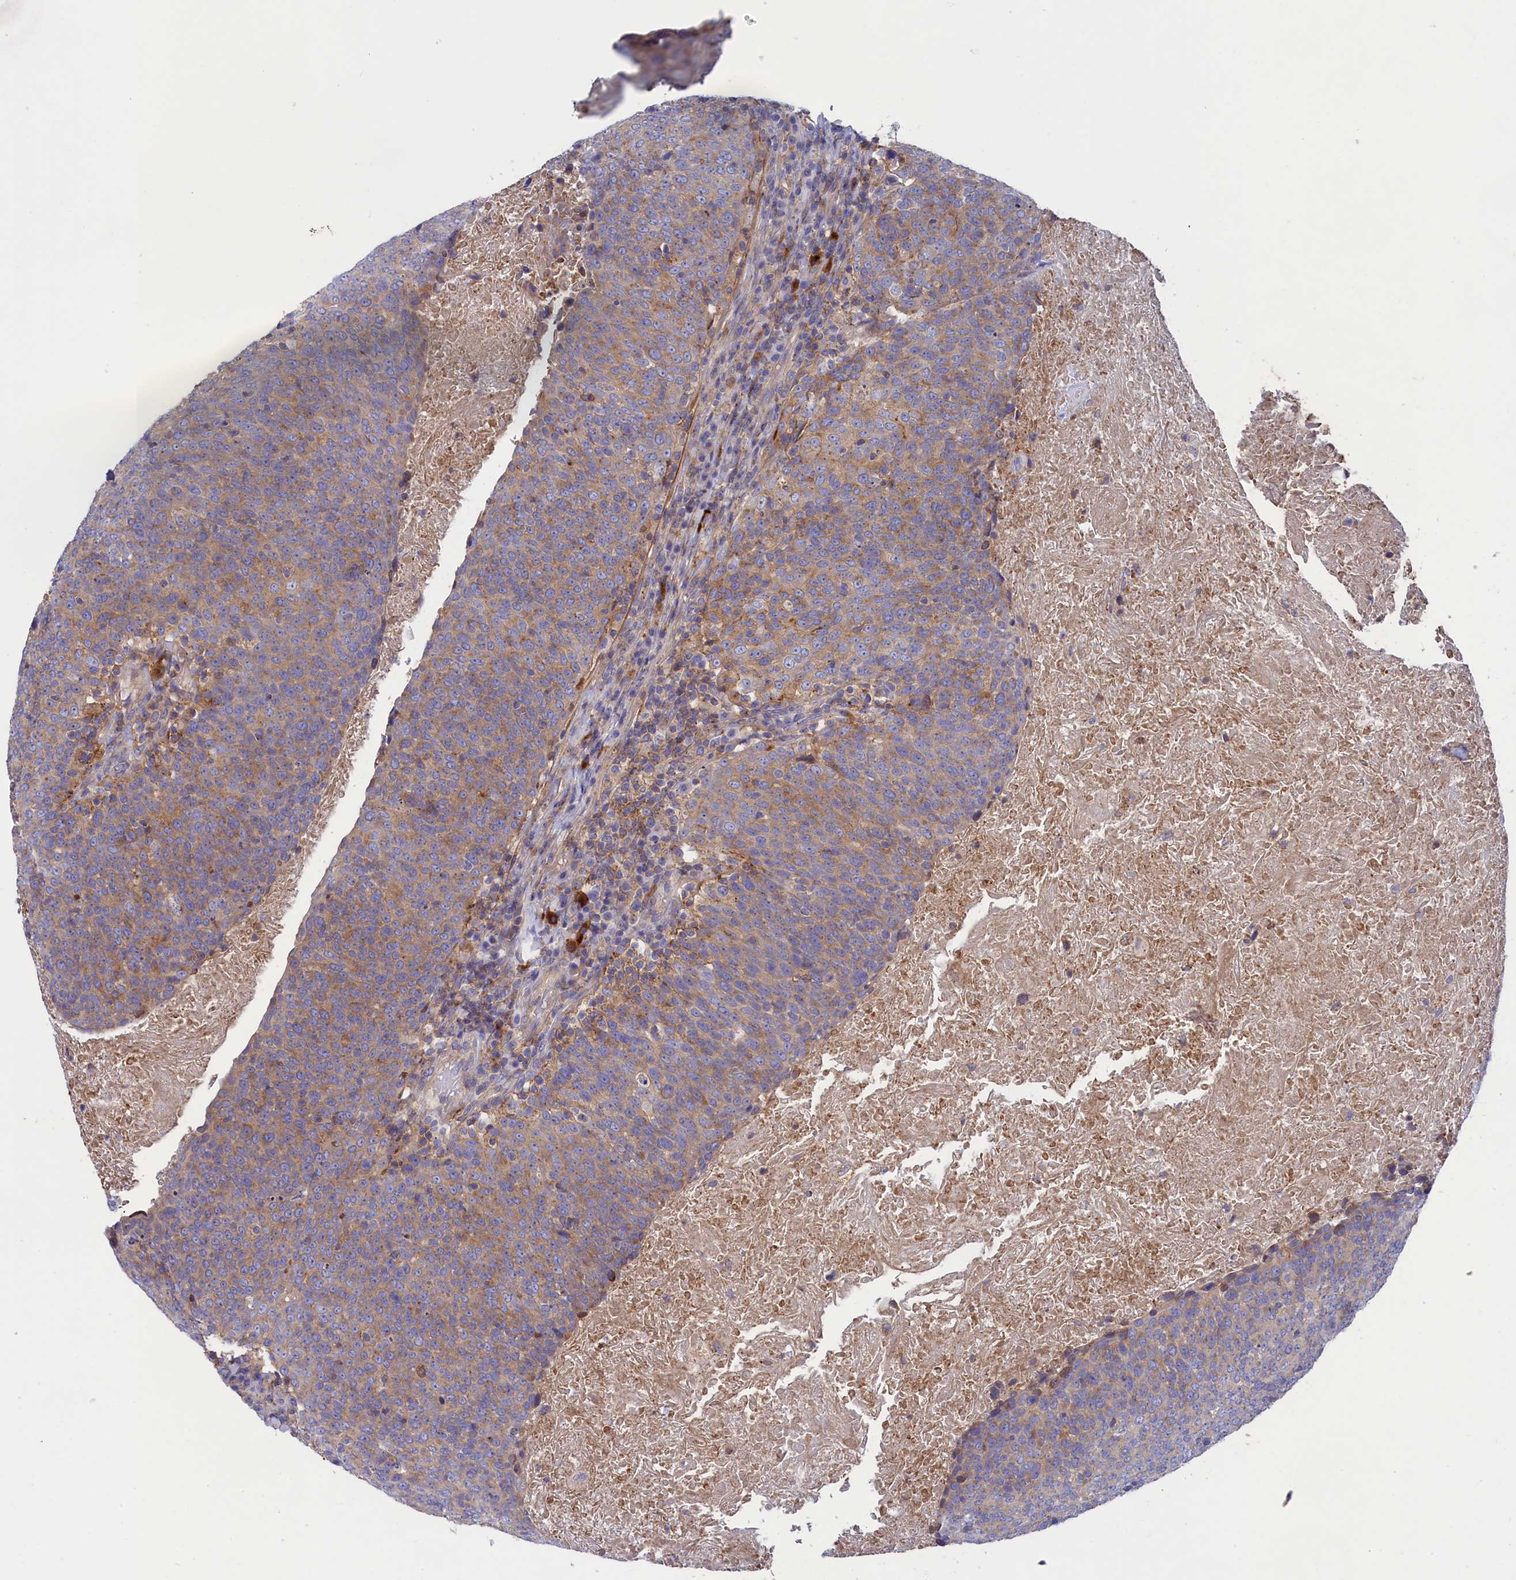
{"staining": {"intensity": "weak", "quantity": ">75%", "location": "cytoplasmic/membranous"}, "tissue": "head and neck cancer", "cell_type": "Tumor cells", "image_type": "cancer", "snomed": [{"axis": "morphology", "description": "Squamous cell carcinoma, NOS"}, {"axis": "morphology", "description": "Squamous cell carcinoma, metastatic, NOS"}, {"axis": "topography", "description": "Lymph node"}, {"axis": "topography", "description": "Head-Neck"}], "caption": "Head and neck cancer stained for a protein reveals weak cytoplasmic/membranous positivity in tumor cells. (Stains: DAB in brown, nuclei in blue, Microscopy: brightfield microscopy at high magnification).", "gene": "SCAMP4", "patient": {"sex": "male", "age": 62}}